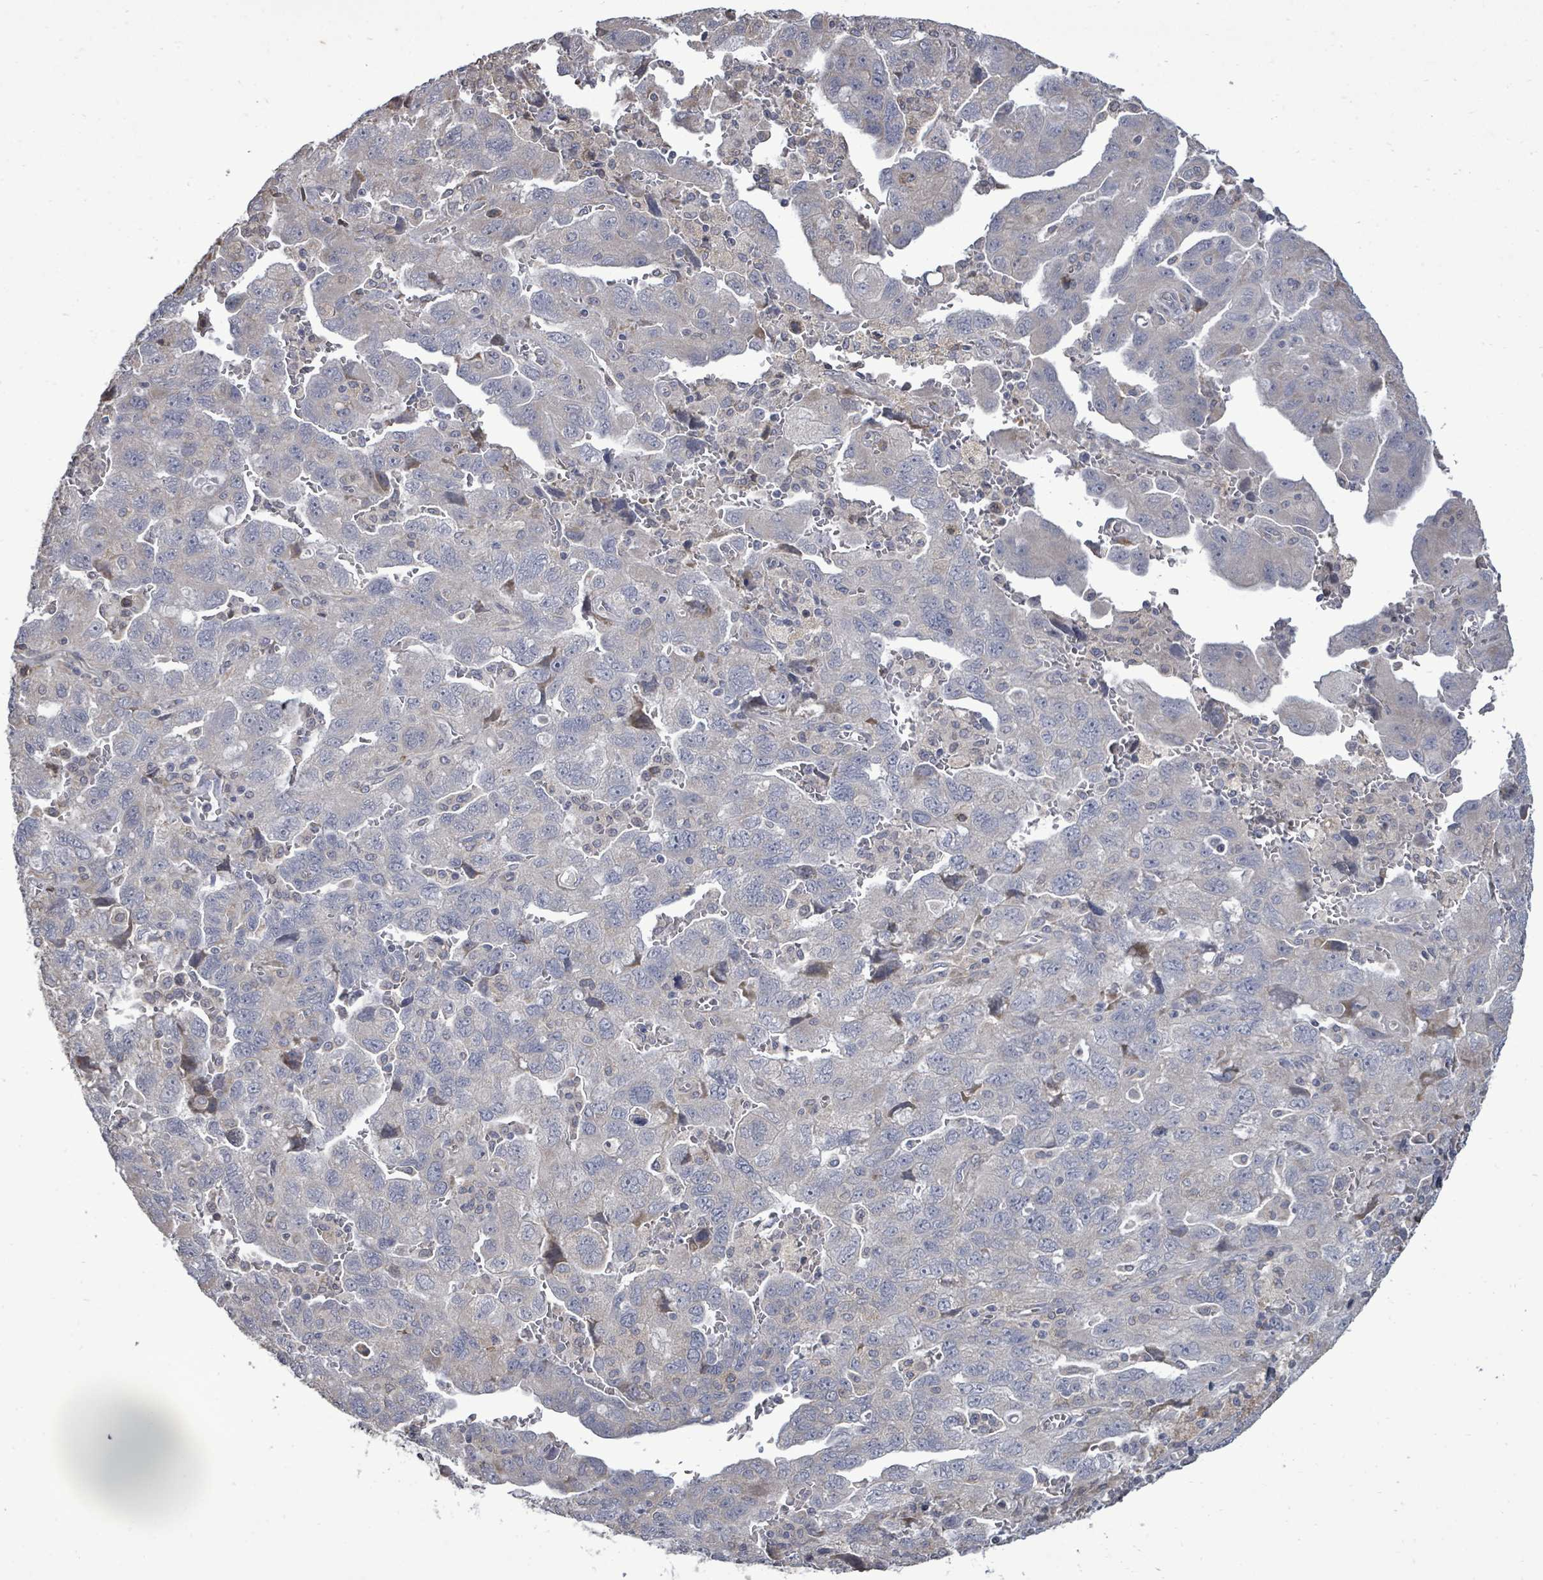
{"staining": {"intensity": "negative", "quantity": "none", "location": "none"}, "tissue": "ovarian cancer", "cell_type": "Tumor cells", "image_type": "cancer", "snomed": [{"axis": "morphology", "description": "Carcinoma, NOS"}, {"axis": "morphology", "description": "Cystadenocarcinoma, serous, NOS"}, {"axis": "topography", "description": "Ovary"}], "caption": "A high-resolution histopathology image shows immunohistochemistry (IHC) staining of ovarian serous cystadenocarcinoma, which demonstrates no significant expression in tumor cells.", "gene": "POMGNT2", "patient": {"sex": "female", "age": 69}}